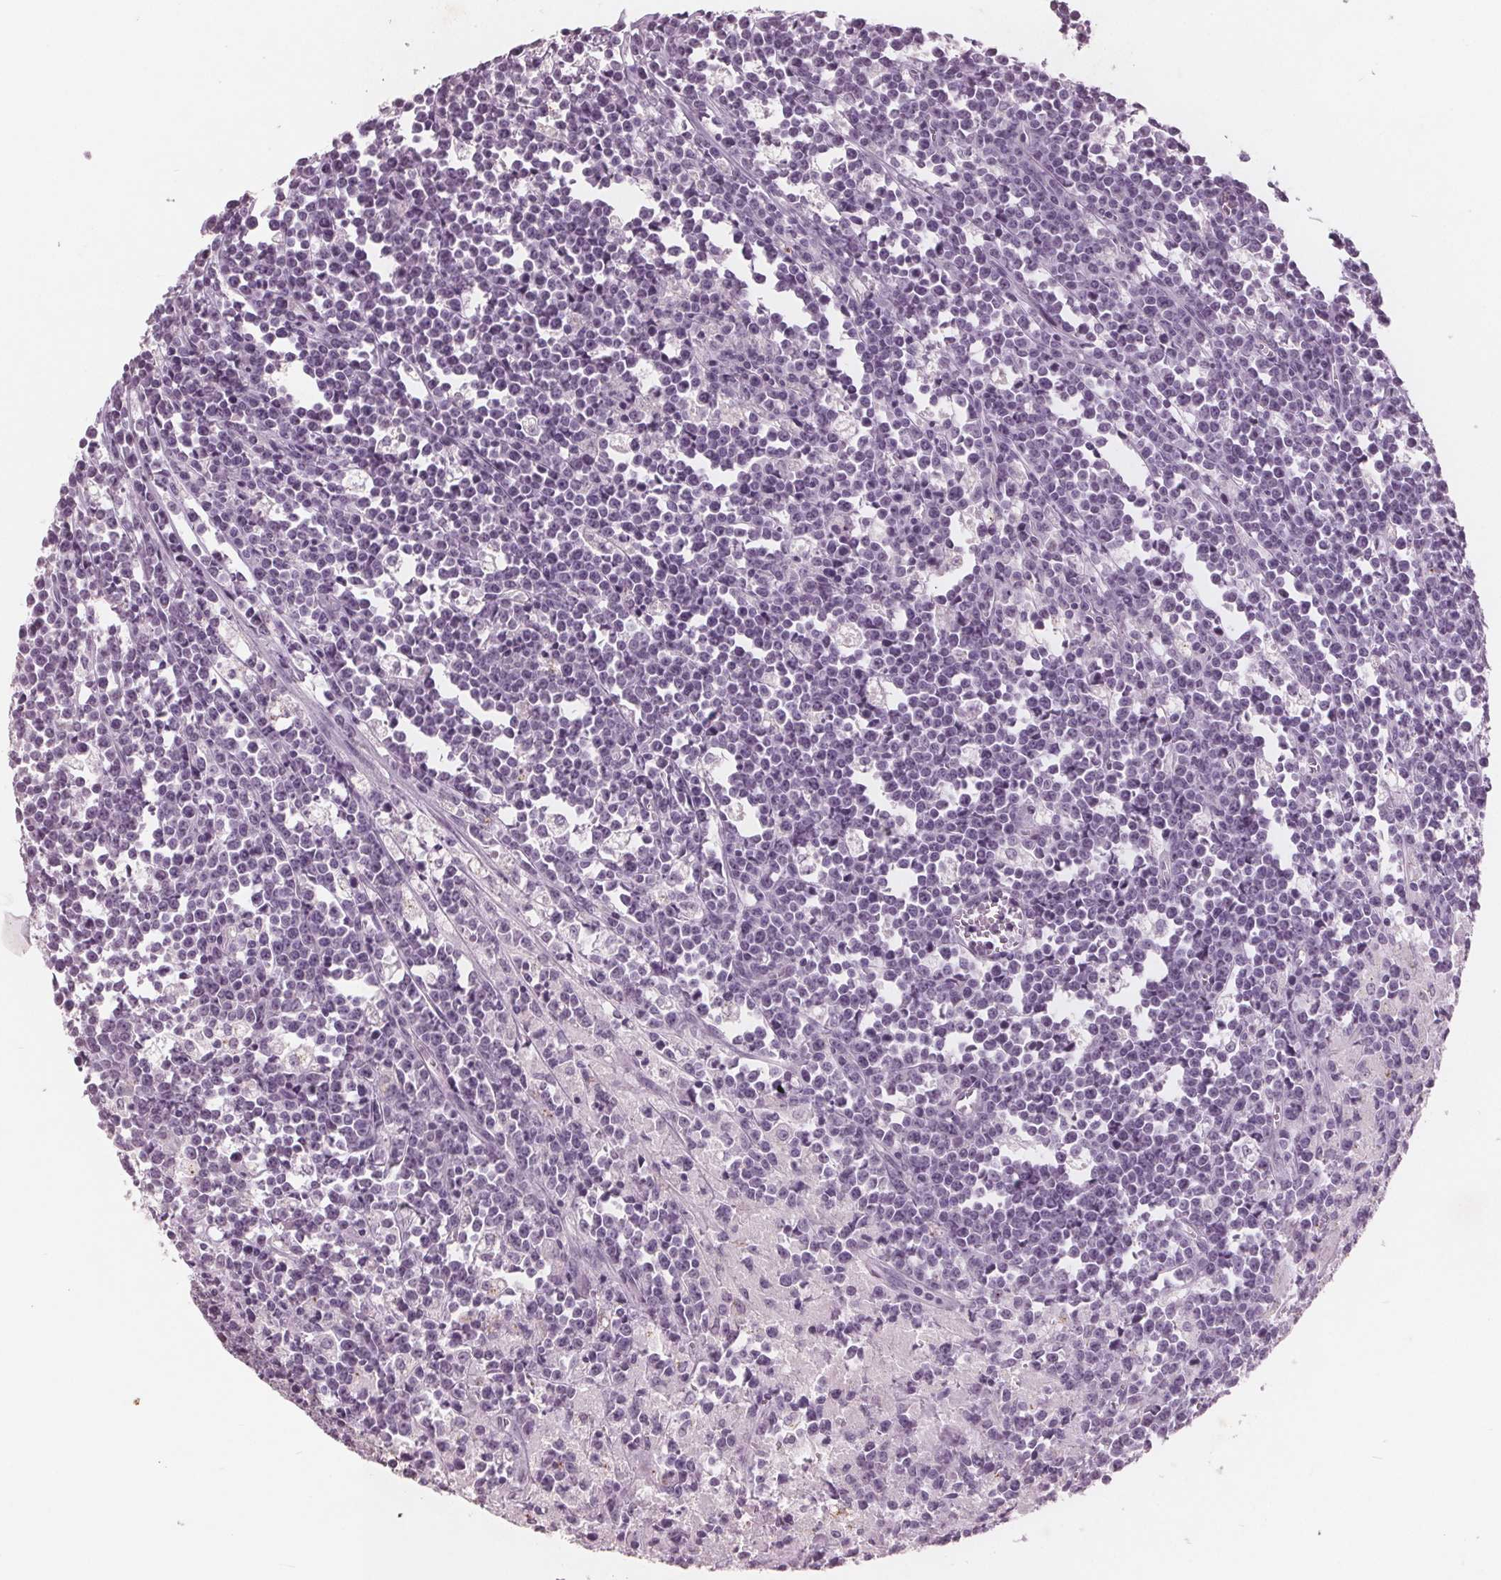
{"staining": {"intensity": "negative", "quantity": "none", "location": "none"}, "tissue": "lymphoma", "cell_type": "Tumor cells", "image_type": "cancer", "snomed": [{"axis": "morphology", "description": "Malignant lymphoma, non-Hodgkin's type, High grade"}, {"axis": "topography", "description": "Small intestine"}], "caption": "Immunohistochemistry (IHC) histopathology image of human lymphoma stained for a protein (brown), which shows no staining in tumor cells.", "gene": "PTPN14", "patient": {"sex": "female", "age": 56}}